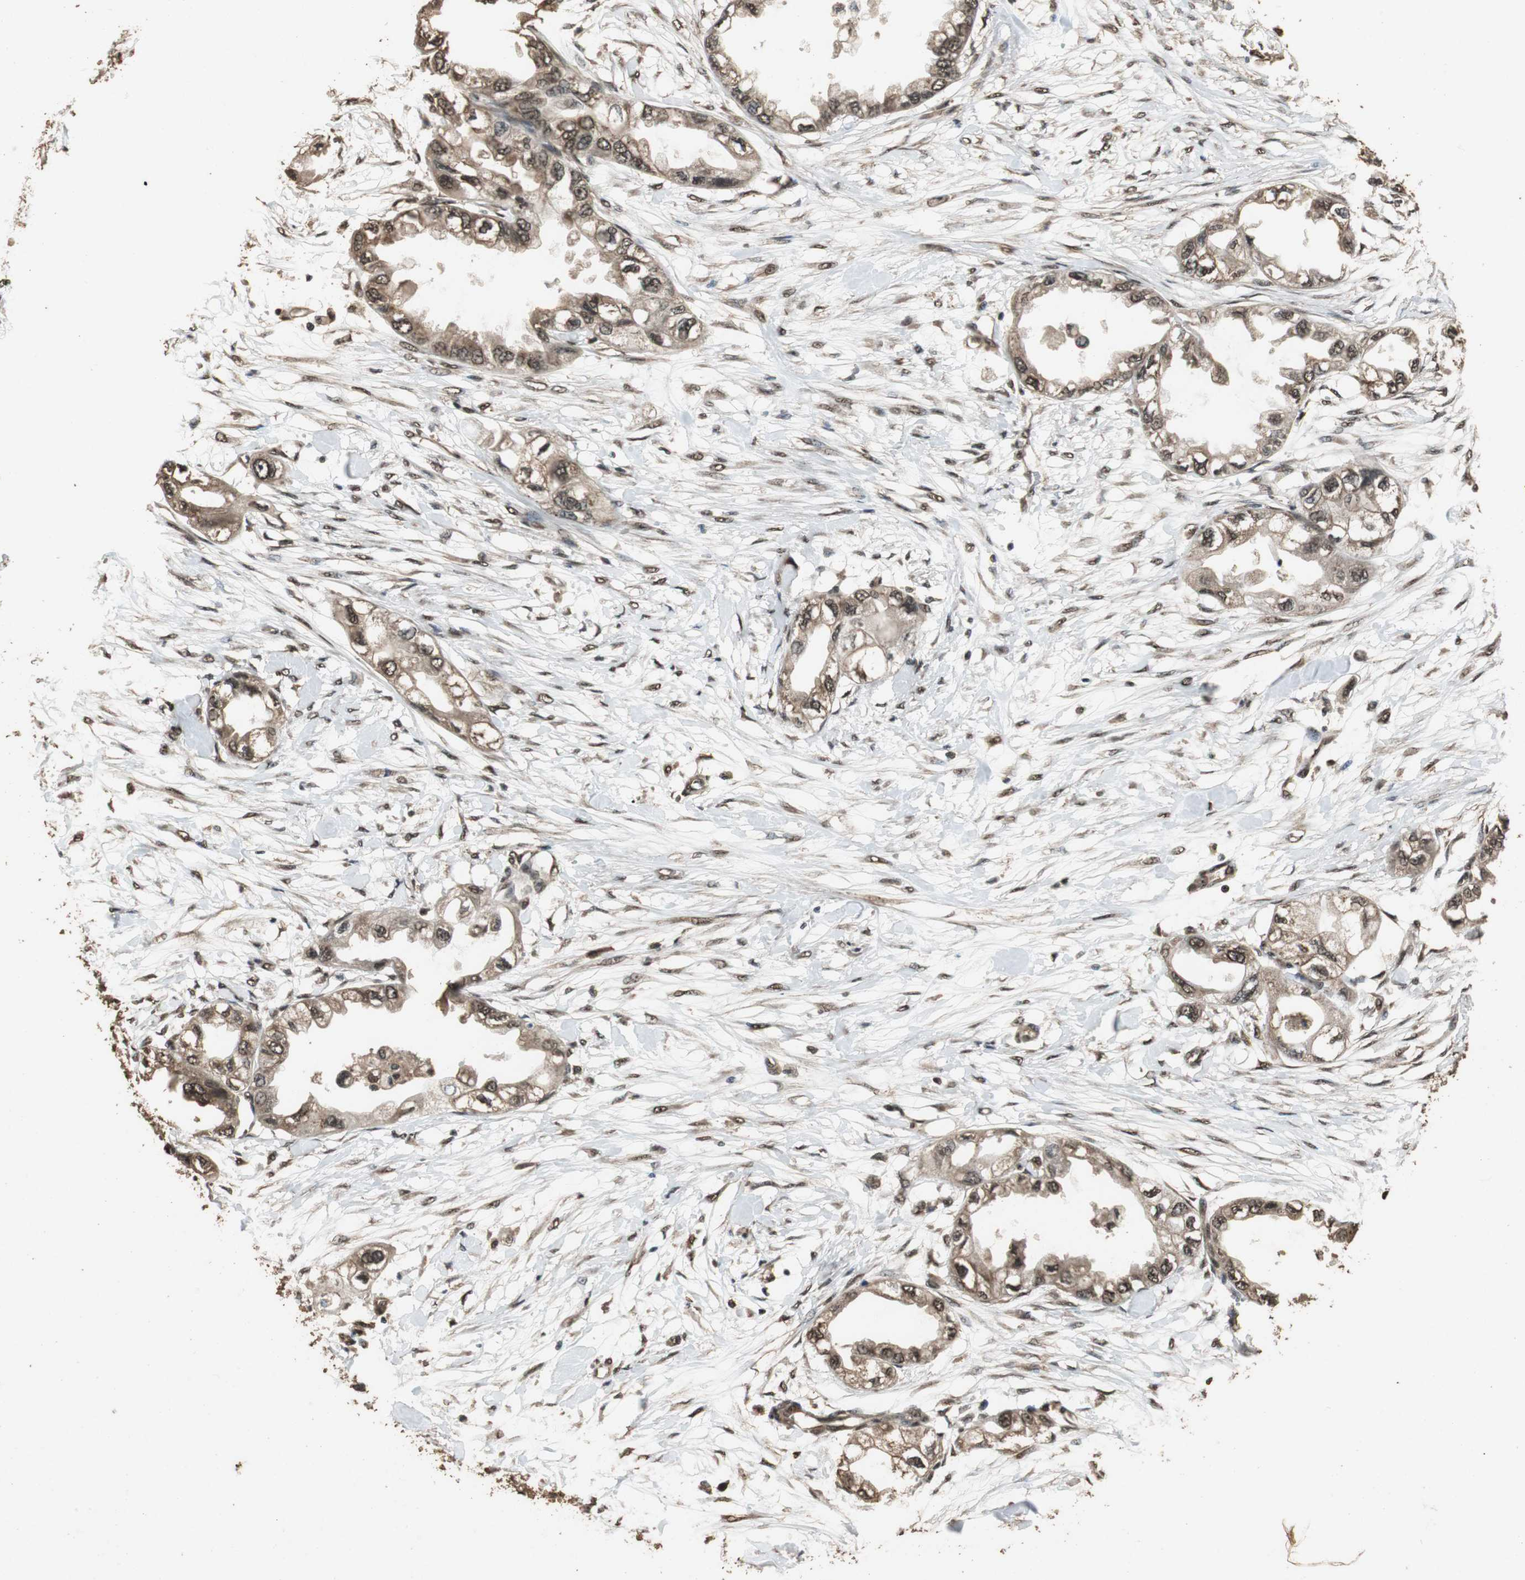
{"staining": {"intensity": "moderate", "quantity": ">75%", "location": "cytoplasmic/membranous,nuclear"}, "tissue": "endometrial cancer", "cell_type": "Tumor cells", "image_type": "cancer", "snomed": [{"axis": "morphology", "description": "Adenocarcinoma, NOS"}, {"axis": "topography", "description": "Endometrium"}], "caption": "Immunohistochemical staining of human endometrial cancer demonstrates medium levels of moderate cytoplasmic/membranous and nuclear staining in approximately >75% of tumor cells.", "gene": "ZNF18", "patient": {"sex": "female", "age": 67}}